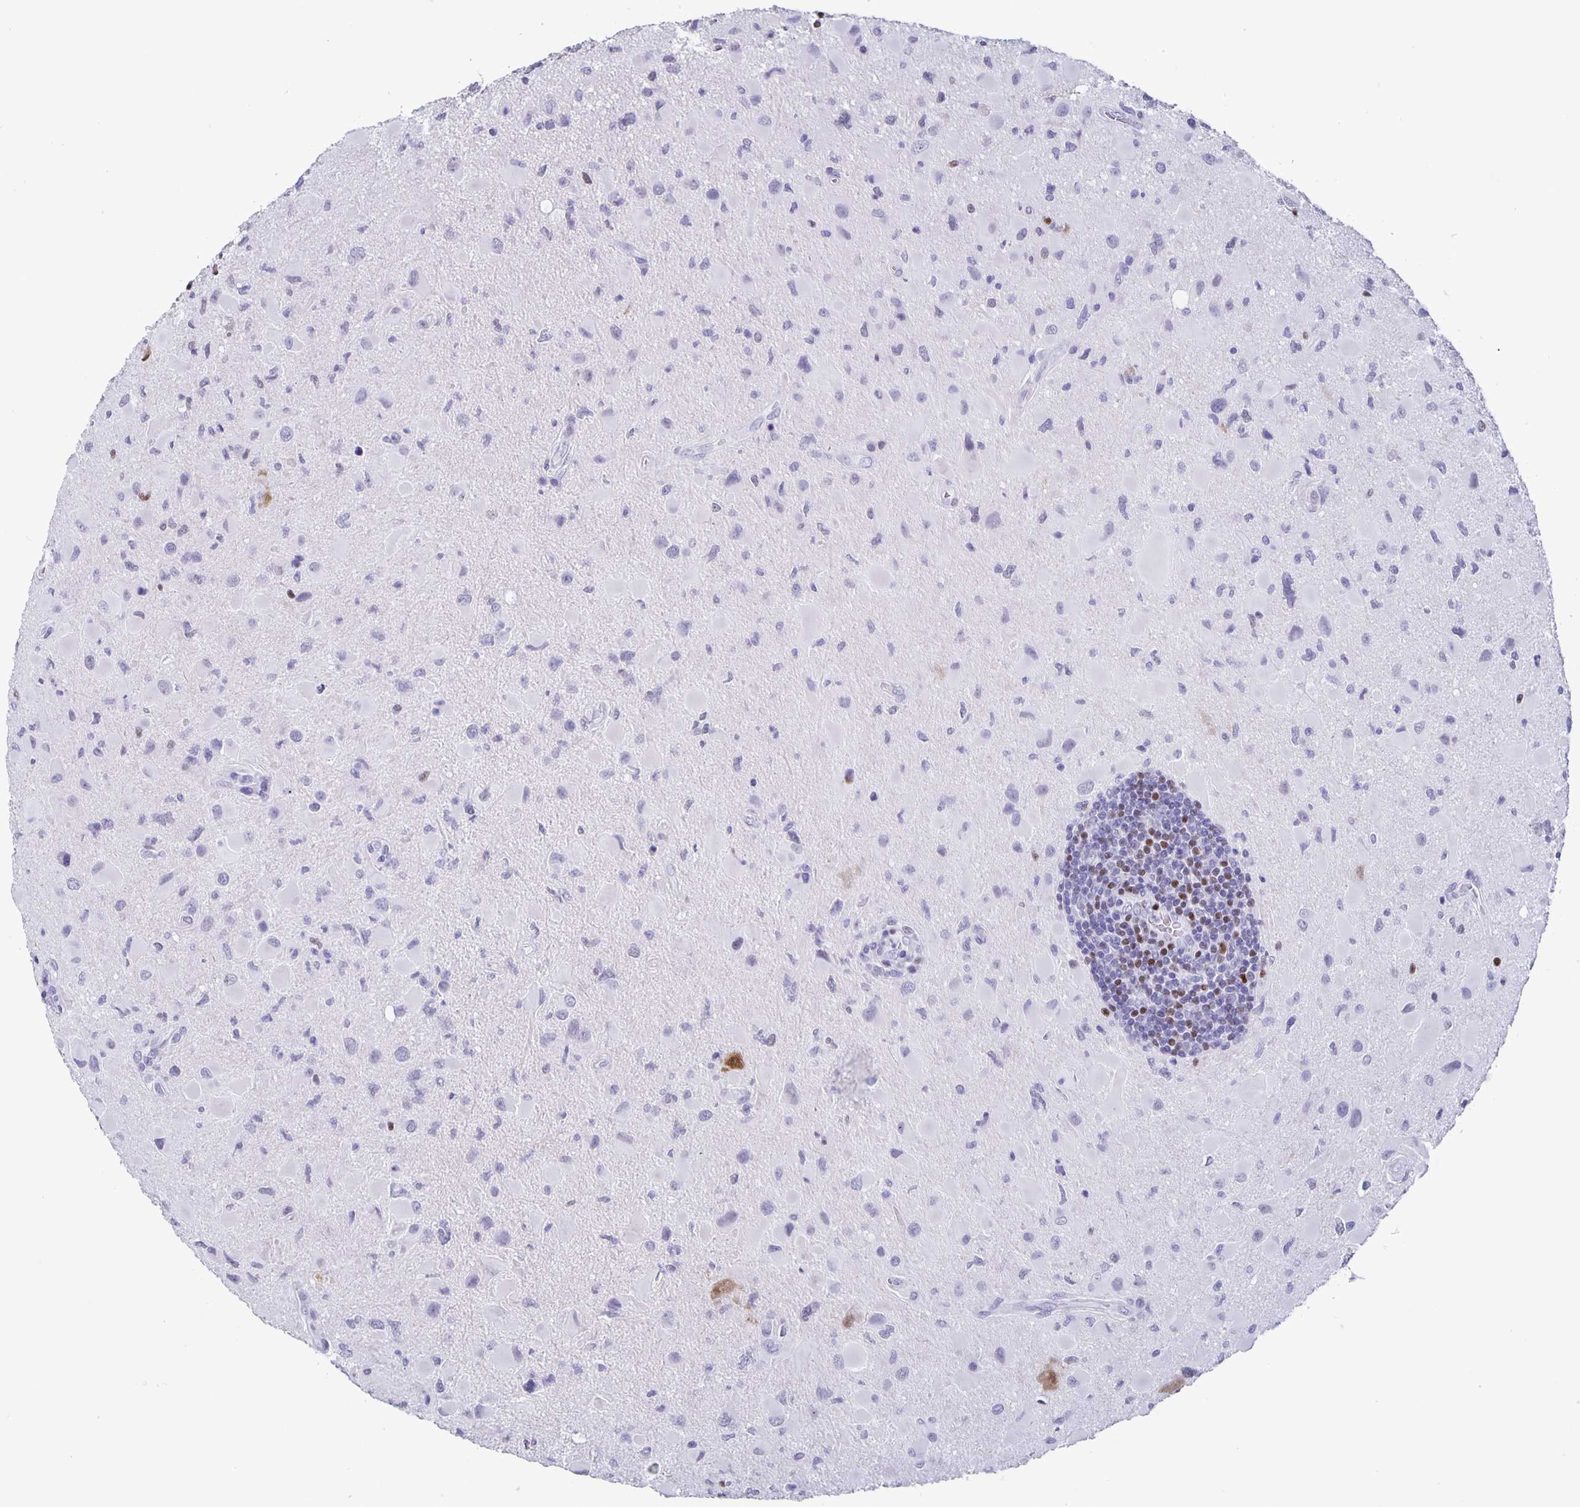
{"staining": {"intensity": "negative", "quantity": "none", "location": "none"}, "tissue": "glioma", "cell_type": "Tumor cells", "image_type": "cancer", "snomed": [{"axis": "morphology", "description": "Glioma, malignant, Low grade"}, {"axis": "topography", "description": "Brain"}], "caption": "Protein analysis of glioma reveals no significant staining in tumor cells.", "gene": "SATB2", "patient": {"sex": "female", "age": 32}}